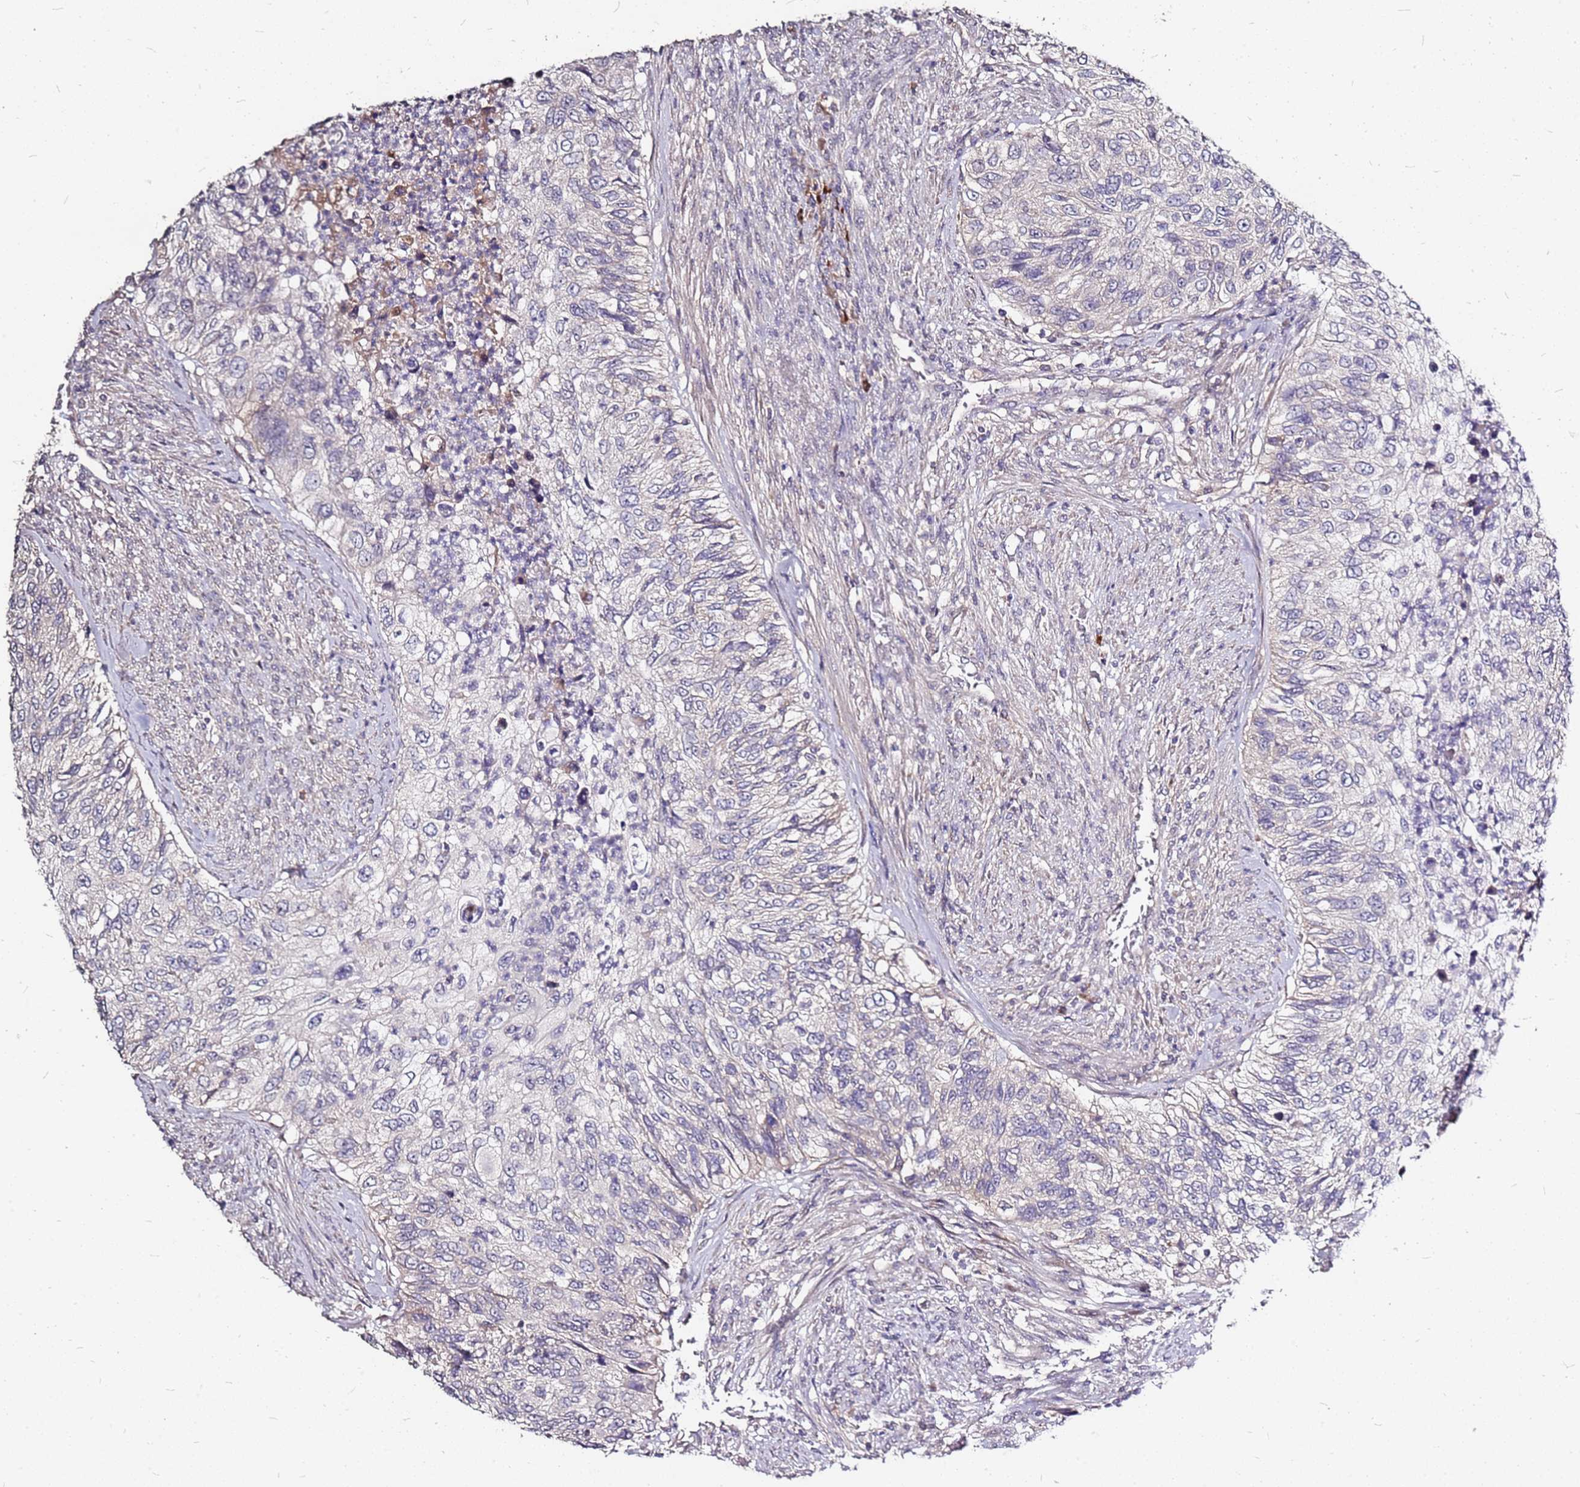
{"staining": {"intensity": "negative", "quantity": "none", "location": "none"}, "tissue": "urothelial cancer", "cell_type": "Tumor cells", "image_type": "cancer", "snomed": [{"axis": "morphology", "description": "Urothelial carcinoma, High grade"}, {"axis": "topography", "description": "Urinary bladder"}], "caption": "Photomicrograph shows no significant protein staining in tumor cells of urothelial cancer.", "gene": "DCDC2C", "patient": {"sex": "female", "age": 60}}